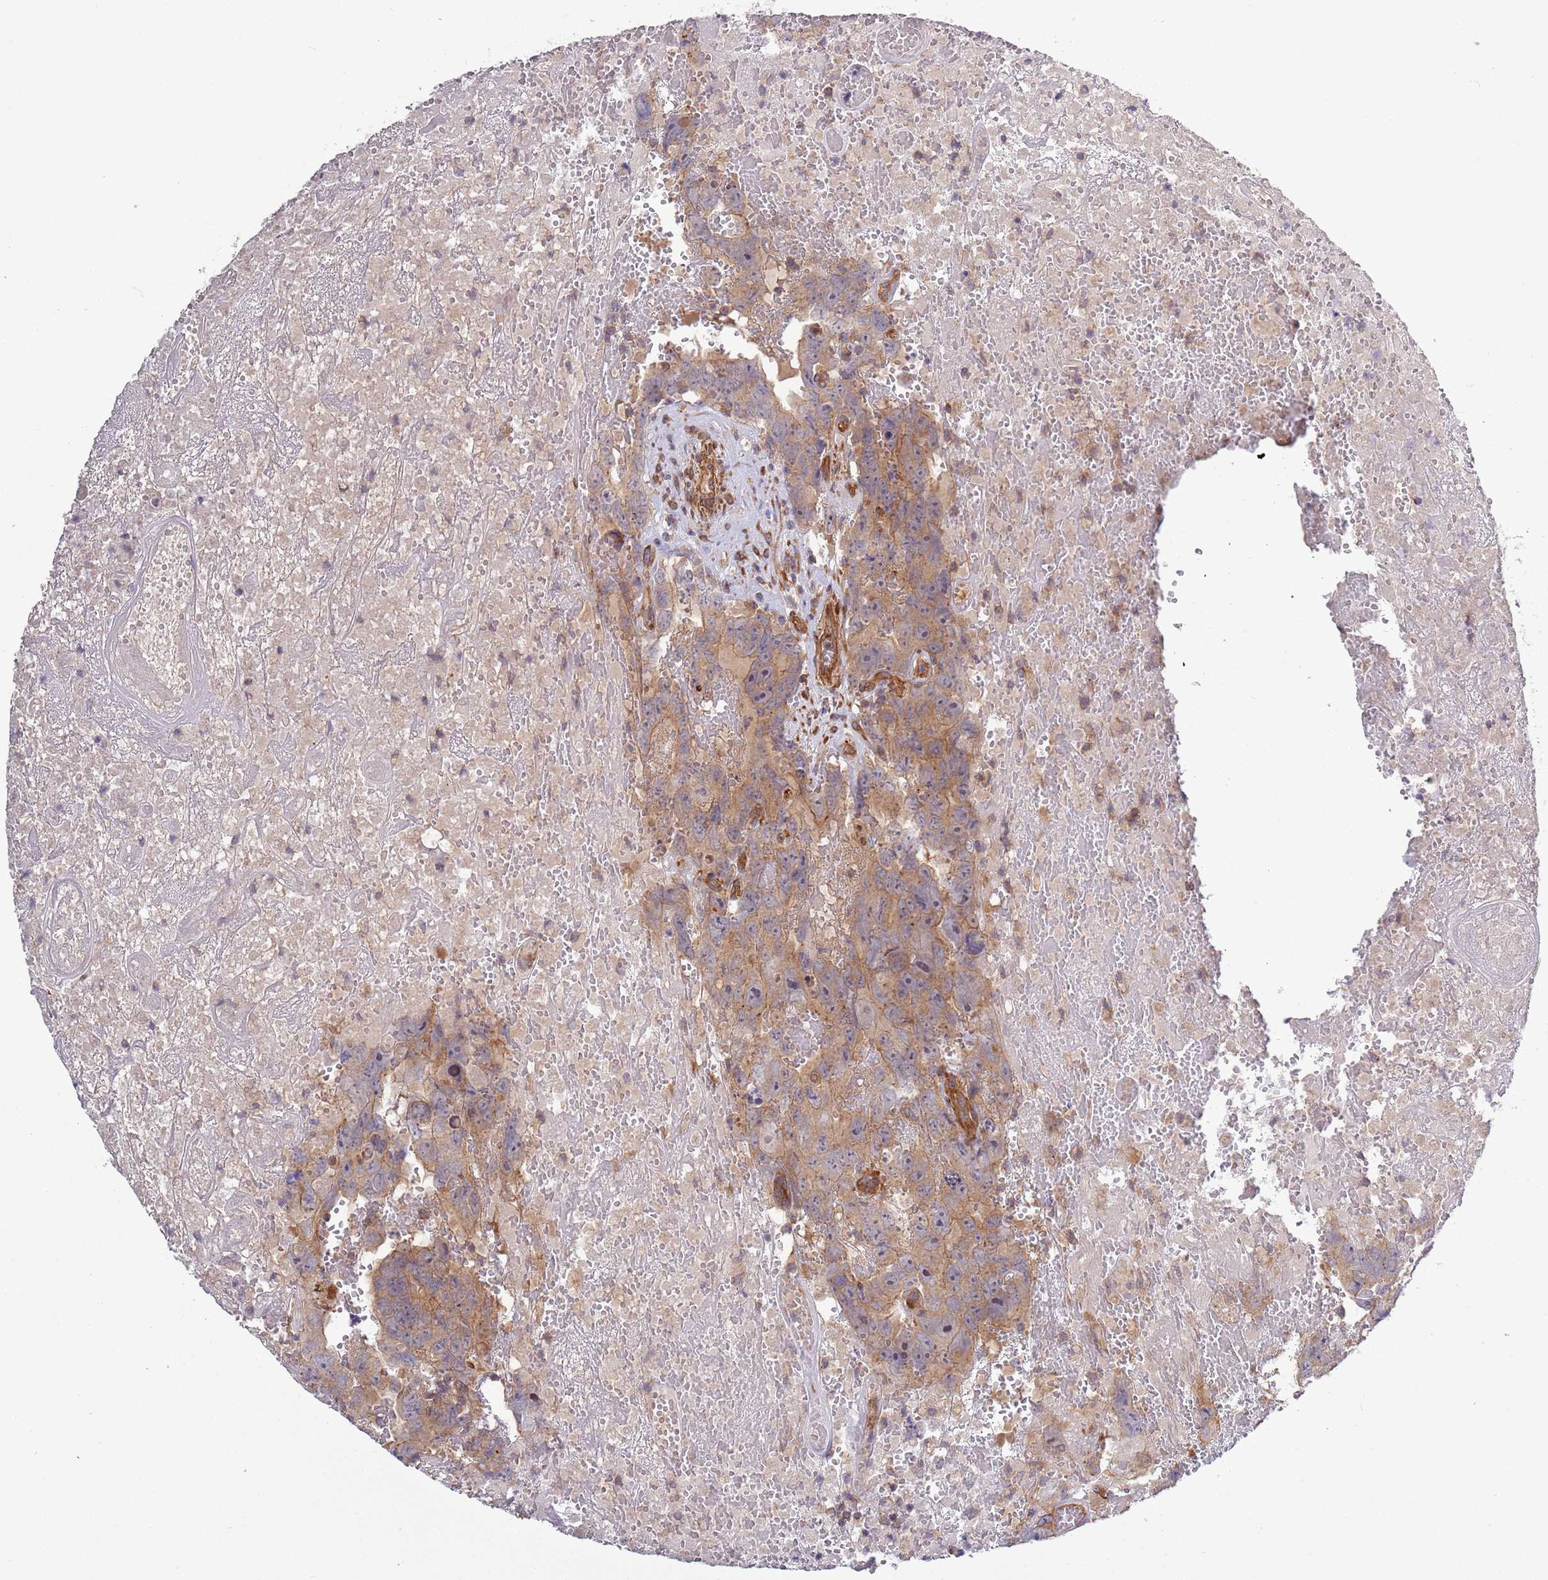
{"staining": {"intensity": "moderate", "quantity": ">75%", "location": "cytoplasmic/membranous"}, "tissue": "testis cancer", "cell_type": "Tumor cells", "image_type": "cancer", "snomed": [{"axis": "morphology", "description": "Carcinoma, Embryonal, NOS"}, {"axis": "topography", "description": "Testis"}], "caption": "There is medium levels of moderate cytoplasmic/membranous positivity in tumor cells of testis cancer, as demonstrated by immunohistochemical staining (brown color).", "gene": "GNL1", "patient": {"sex": "male", "age": 45}}